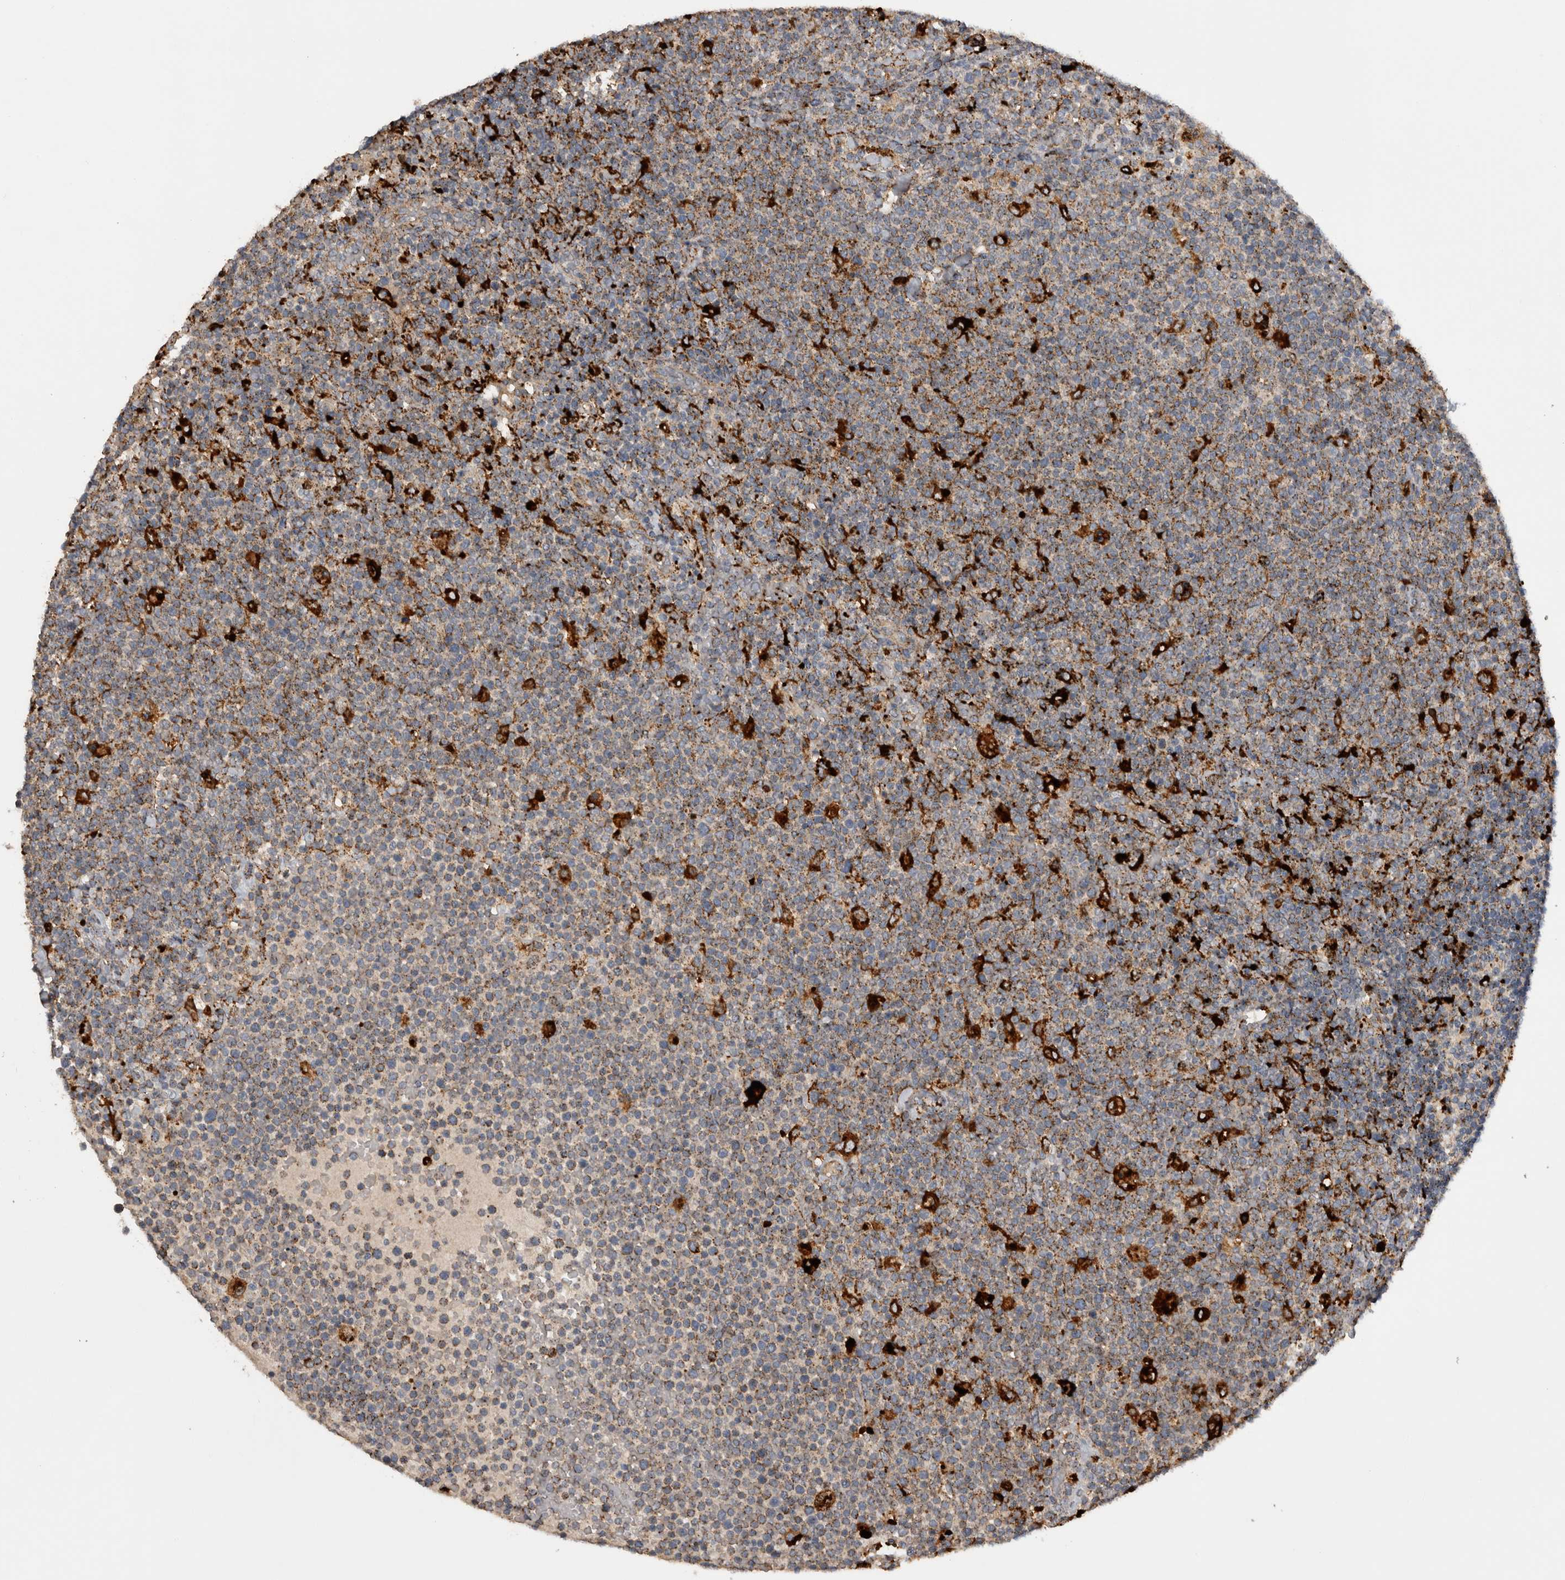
{"staining": {"intensity": "weak", "quantity": "<25%", "location": "cytoplasmic/membranous"}, "tissue": "lymphoma", "cell_type": "Tumor cells", "image_type": "cancer", "snomed": [{"axis": "morphology", "description": "Malignant lymphoma, non-Hodgkin's type, High grade"}, {"axis": "topography", "description": "Lymph node"}], "caption": "Protein analysis of lymphoma demonstrates no significant expression in tumor cells.", "gene": "CTSZ", "patient": {"sex": "male", "age": 61}}